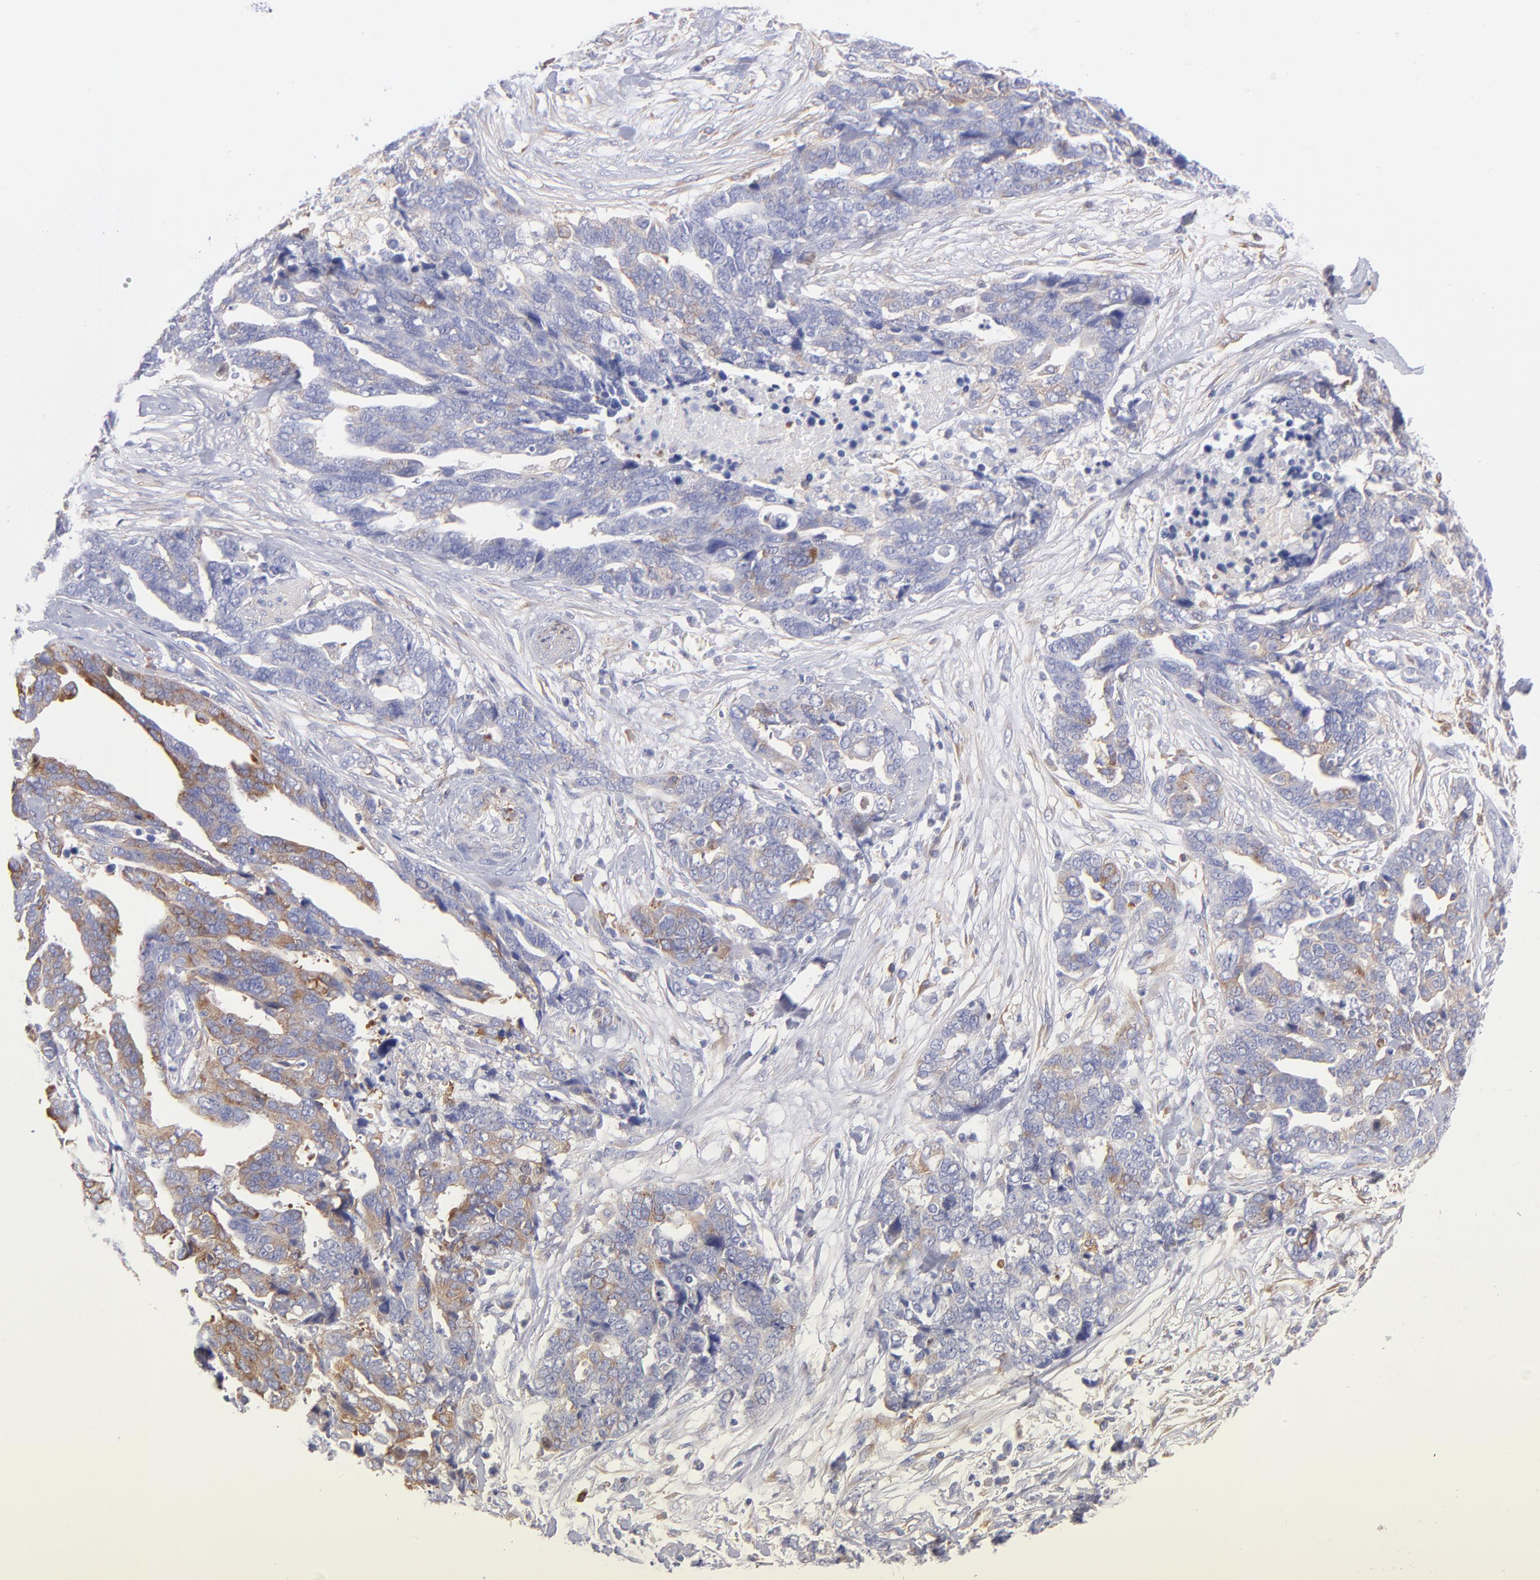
{"staining": {"intensity": "moderate", "quantity": "25%-75%", "location": "cytoplasmic/membranous"}, "tissue": "ovarian cancer", "cell_type": "Tumor cells", "image_type": "cancer", "snomed": [{"axis": "morphology", "description": "Normal tissue, NOS"}, {"axis": "morphology", "description": "Cystadenocarcinoma, serous, NOS"}, {"axis": "topography", "description": "Fallopian tube"}, {"axis": "topography", "description": "Ovary"}], "caption": "Immunohistochemical staining of ovarian serous cystadenocarcinoma exhibits medium levels of moderate cytoplasmic/membranous protein expression in about 25%-75% of tumor cells. The staining is performed using DAB (3,3'-diaminobenzidine) brown chromogen to label protein expression. The nuclei are counter-stained blue using hematoxylin.", "gene": "PRKCA", "patient": {"sex": "female", "age": 56}}